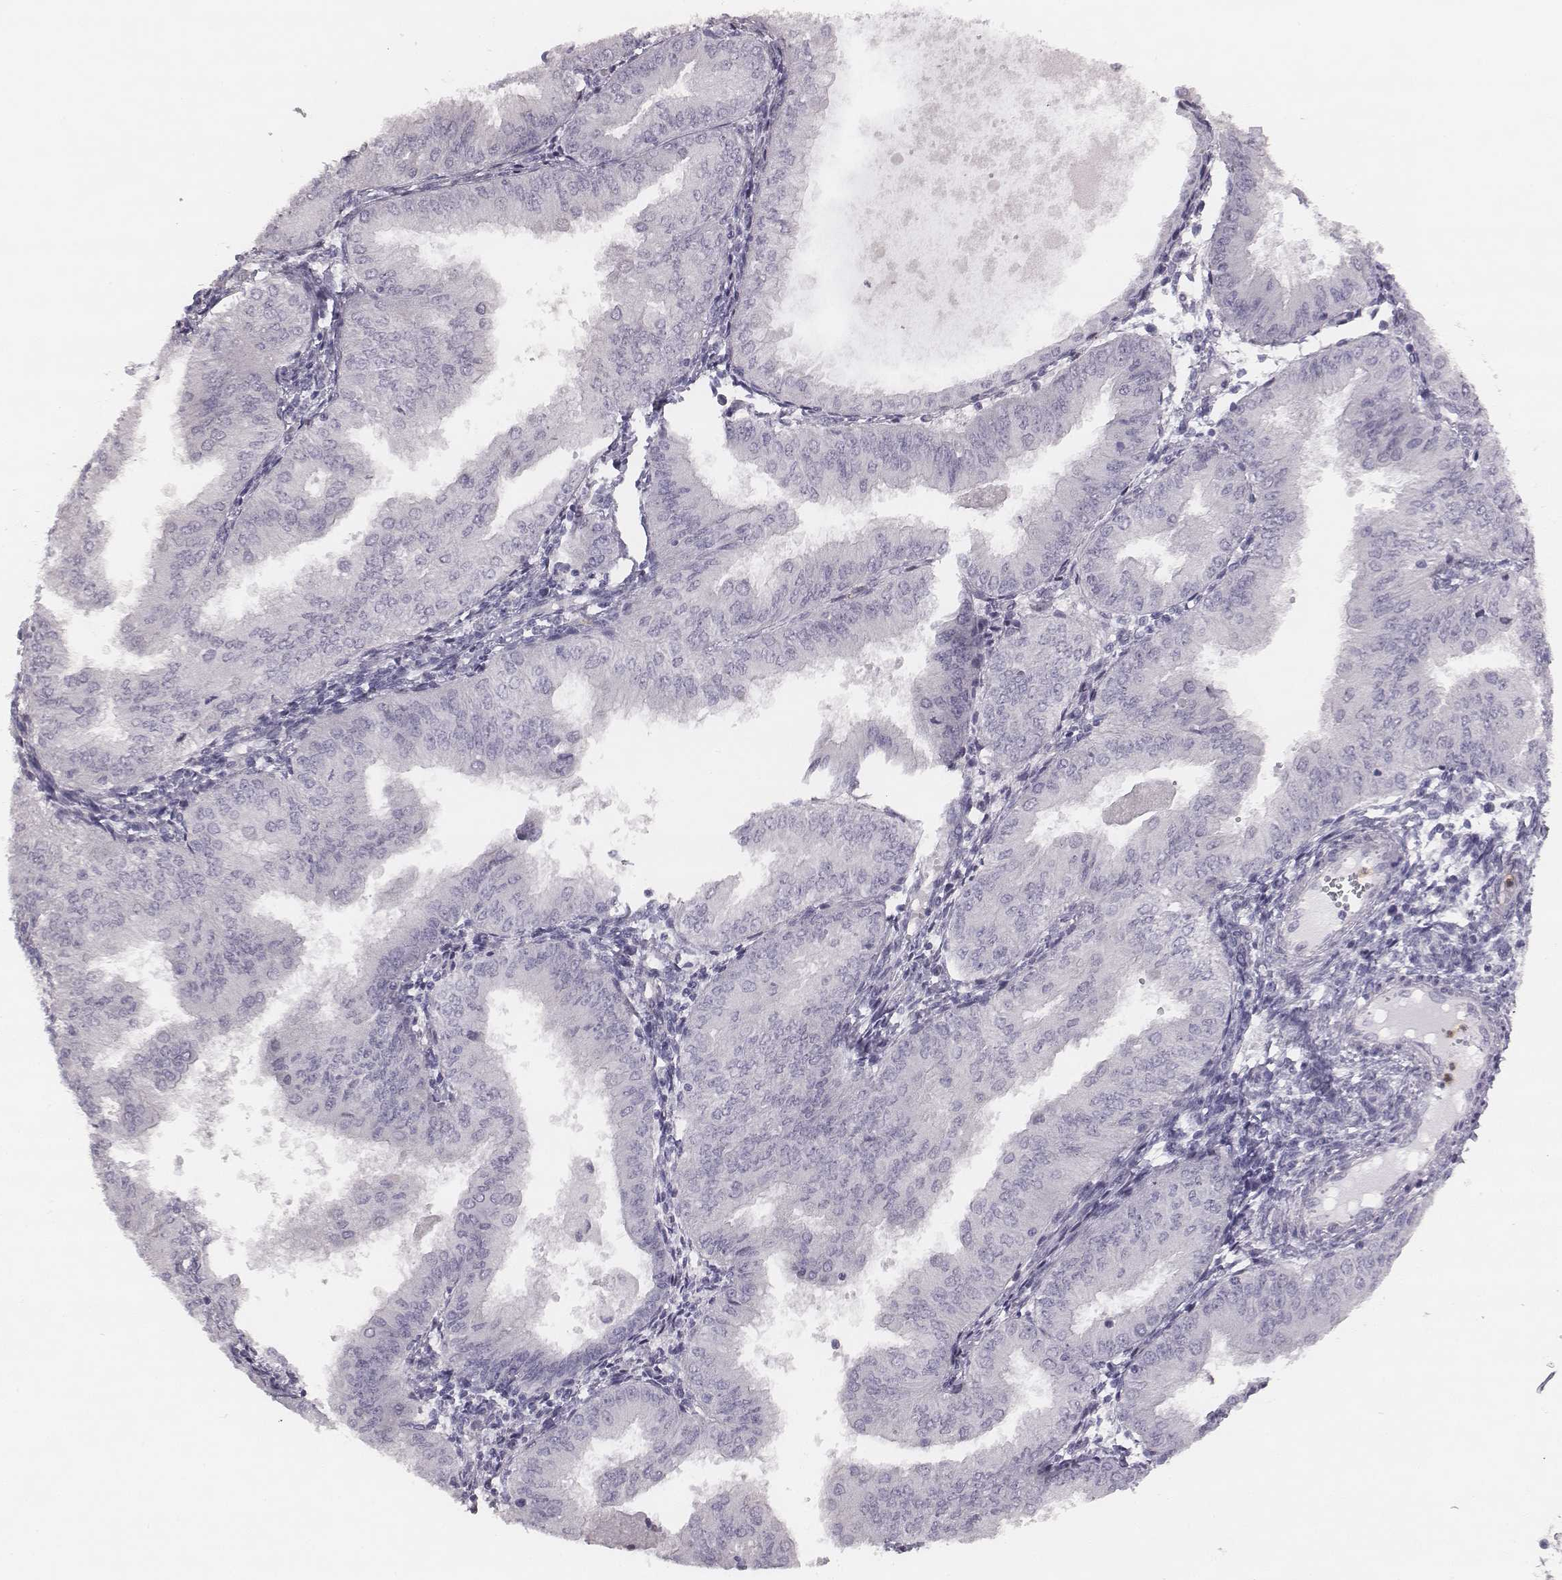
{"staining": {"intensity": "negative", "quantity": "none", "location": "none"}, "tissue": "endometrial cancer", "cell_type": "Tumor cells", "image_type": "cancer", "snomed": [{"axis": "morphology", "description": "Adenocarcinoma, NOS"}, {"axis": "topography", "description": "Endometrium"}], "caption": "IHC histopathology image of endometrial cancer (adenocarcinoma) stained for a protein (brown), which reveals no staining in tumor cells. Nuclei are stained in blue.", "gene": "KCNJ12", "patient": {"sex": "female", "age": 53}}